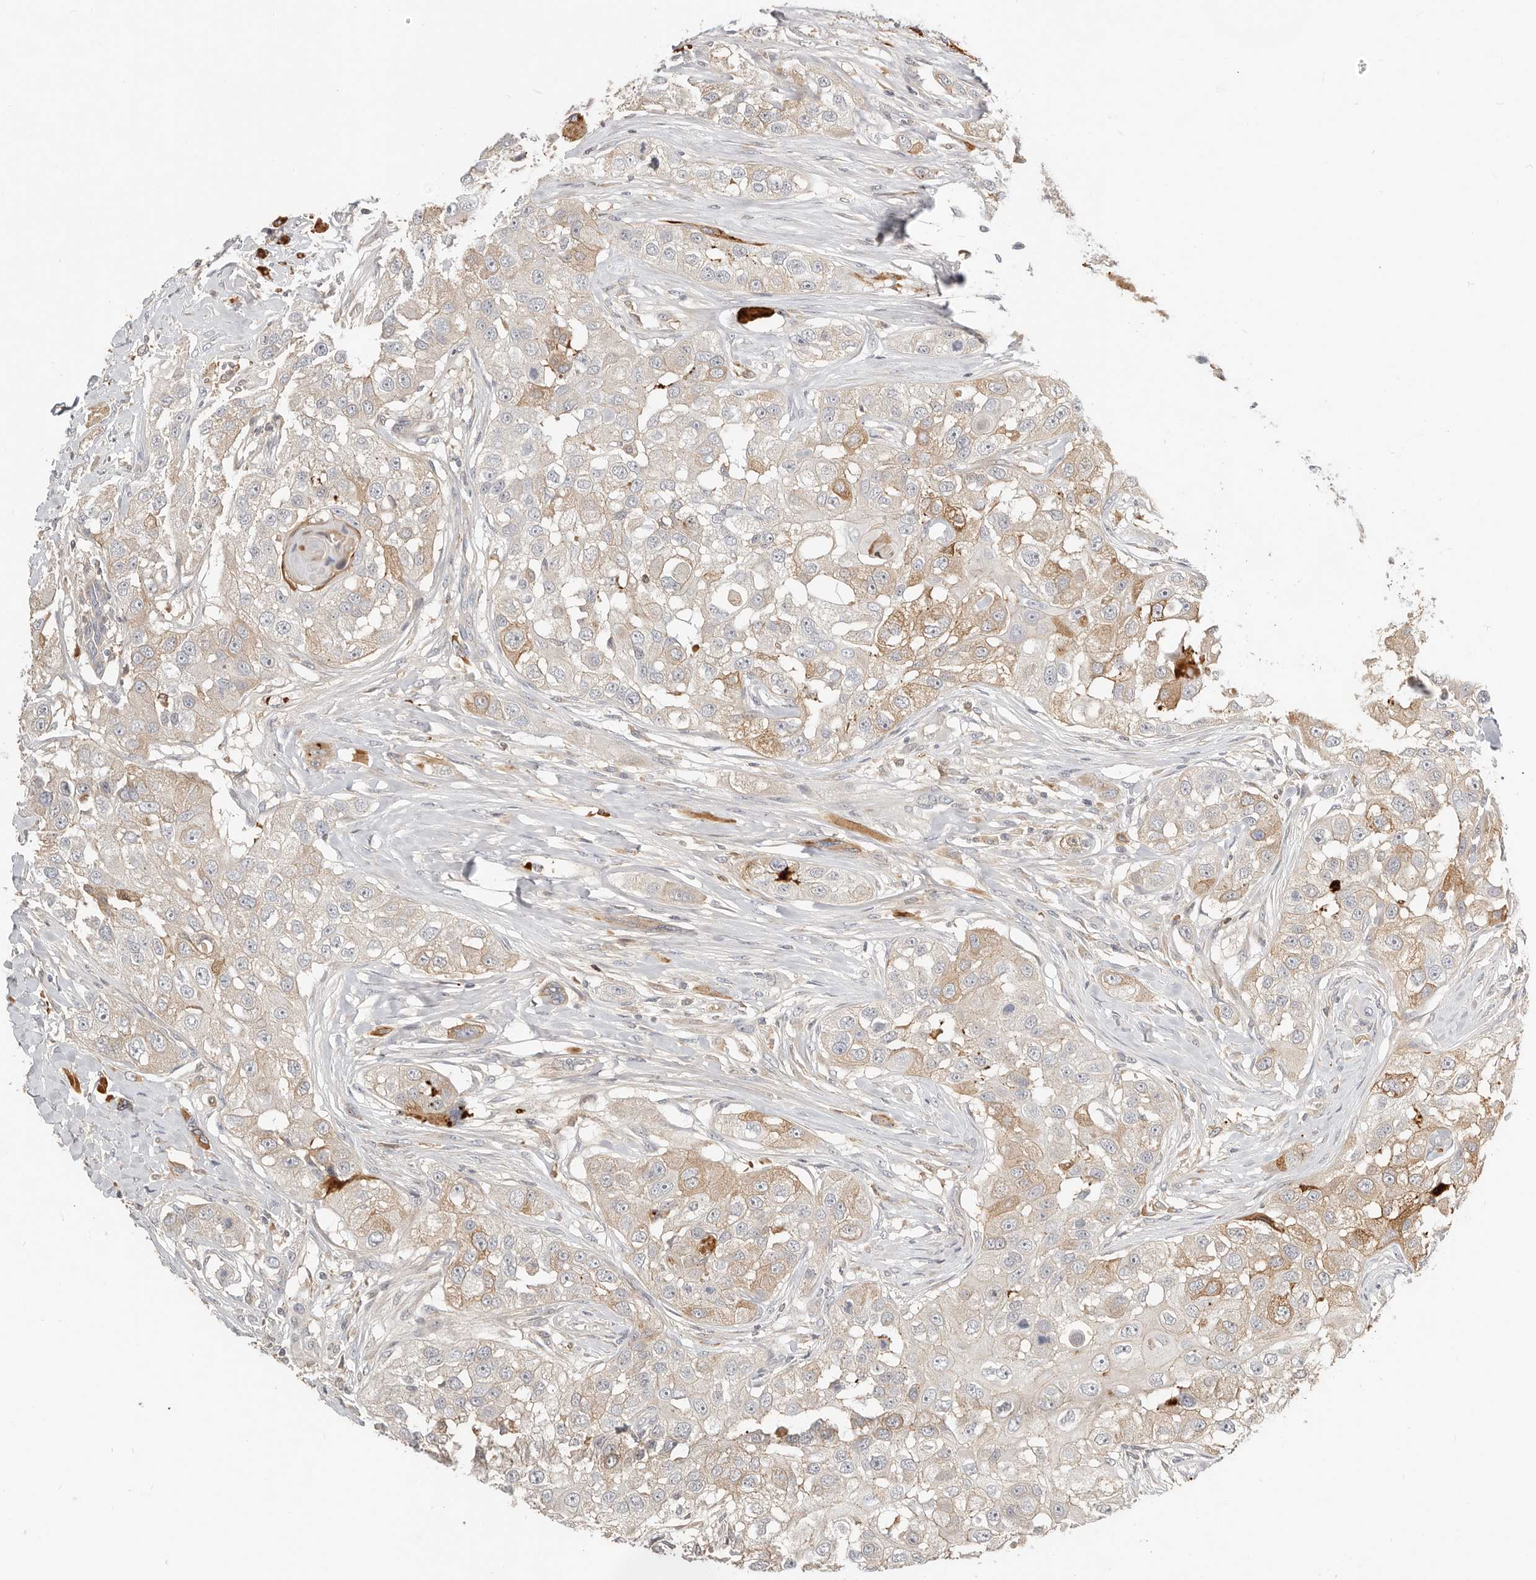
{"staining": {"intensity": "moderate", "quantity": "<25%", "location": "cytoplasmic/membranous"}, "tissue": "head and neck cancer", "cell_type": "Tumor cells", "image_type": "cancer", "snomed": [{"axis": "morphology", "description": "Normal tissue, NOS"}, {"axis": "morphology", "description": "Squamous cell carcinoma, NOS"}, {"axis": "topography", "description": "Skeletal muscle"}, {"axis": "topography", "description": "Head-Neck"}], "caption": "Immunohistochemical staining of human head and neck cancer displays low levels of moderate cytoplasmic/membranous protein expression in approximately <25% of tumor cells.", "gene": "MTFR2", "patient": {"sex": "male", "age": 51}}